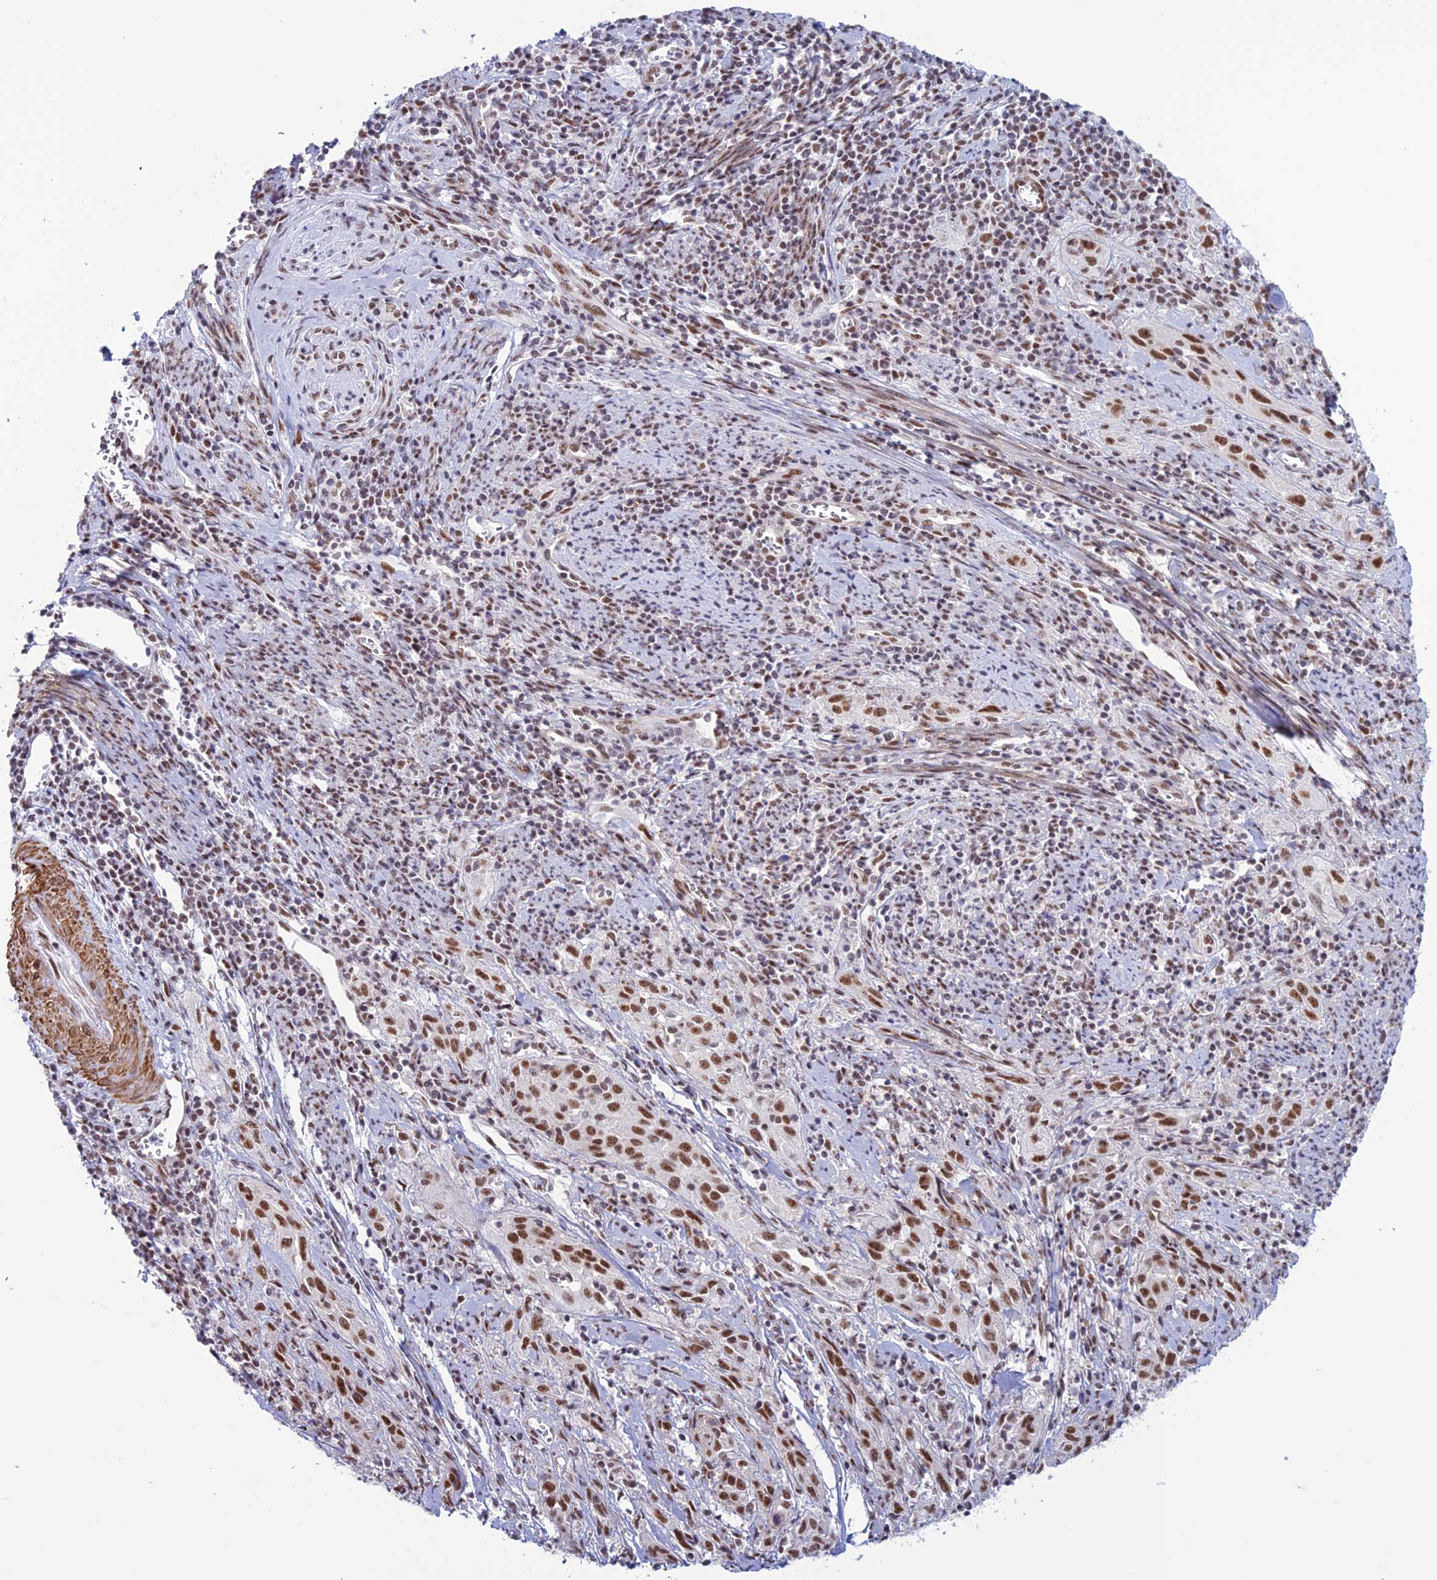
{"staining": {"intensity": "moderate", "quantity": ">75%", "location": "nuclear"}, "tissue": "cervical cancer", "cell_type": "Tumor cells", "image_type": "cancer", "snomed": [{"axis": "morphology", "description": "Squamous cell carcinoma, NOS"}, {"axis": "topography", "description": "Cervix"}], "caption": "Cervical cancer stained with DAB immunohistochemistry shows medium levels of moderate nuclear staining in about >75% of tumor cells. The protein is stained brown, and the nuclei are stained in blue (DAB (3,3'-diaminobenzidine) IHC with brightfield microscopy, high magnification).", "gene": "U2AF1", "patient": {"sex": "female", "age": 57}}